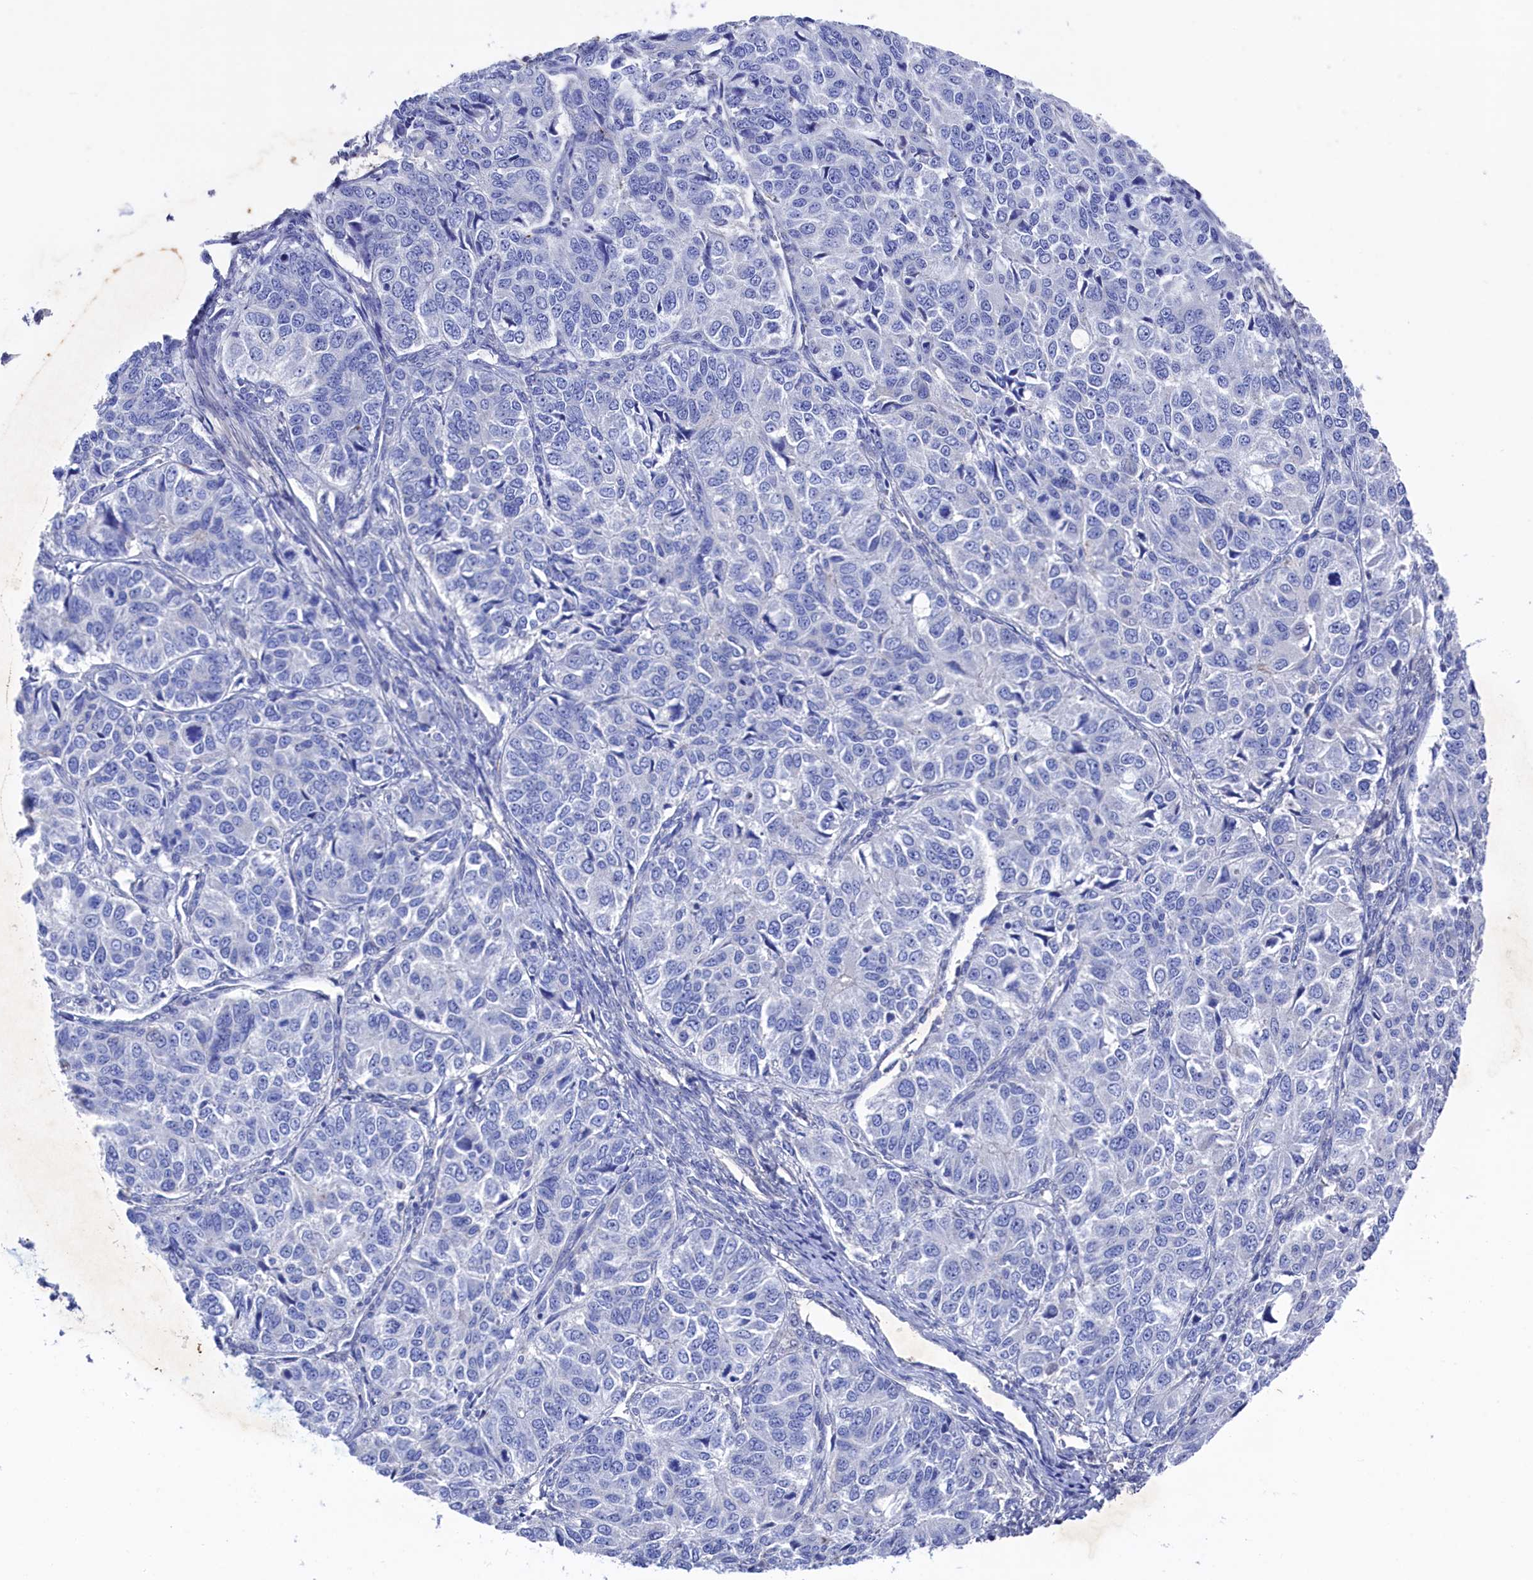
{"staining": {"intensity": "negative", "quantity": "none", "location": "none"}, "tissue": "ovarian cancer", "cell_type": "Tumor cells", "image_type": "cancer", "snomed": [{"axis": "morphology", "description": "Carcinoma, endometroid"}, {"axis": "topography", "description": "Ovary"}], "caption": "High magnification brightfield microscopy of ovarian cancer stained with DAB (3,3'-diaminobenzidine) (brown) and counterstained with hematoxylin (blue): tumor cells show no significant expression. The staining was performed using DAB to visualize the protein expression in brown, while the nuclei were stained in blue with hematoxylin (Magnification: 20x).", "gene": "RNH1", "patient": {"sex": "female", "age": 51}}